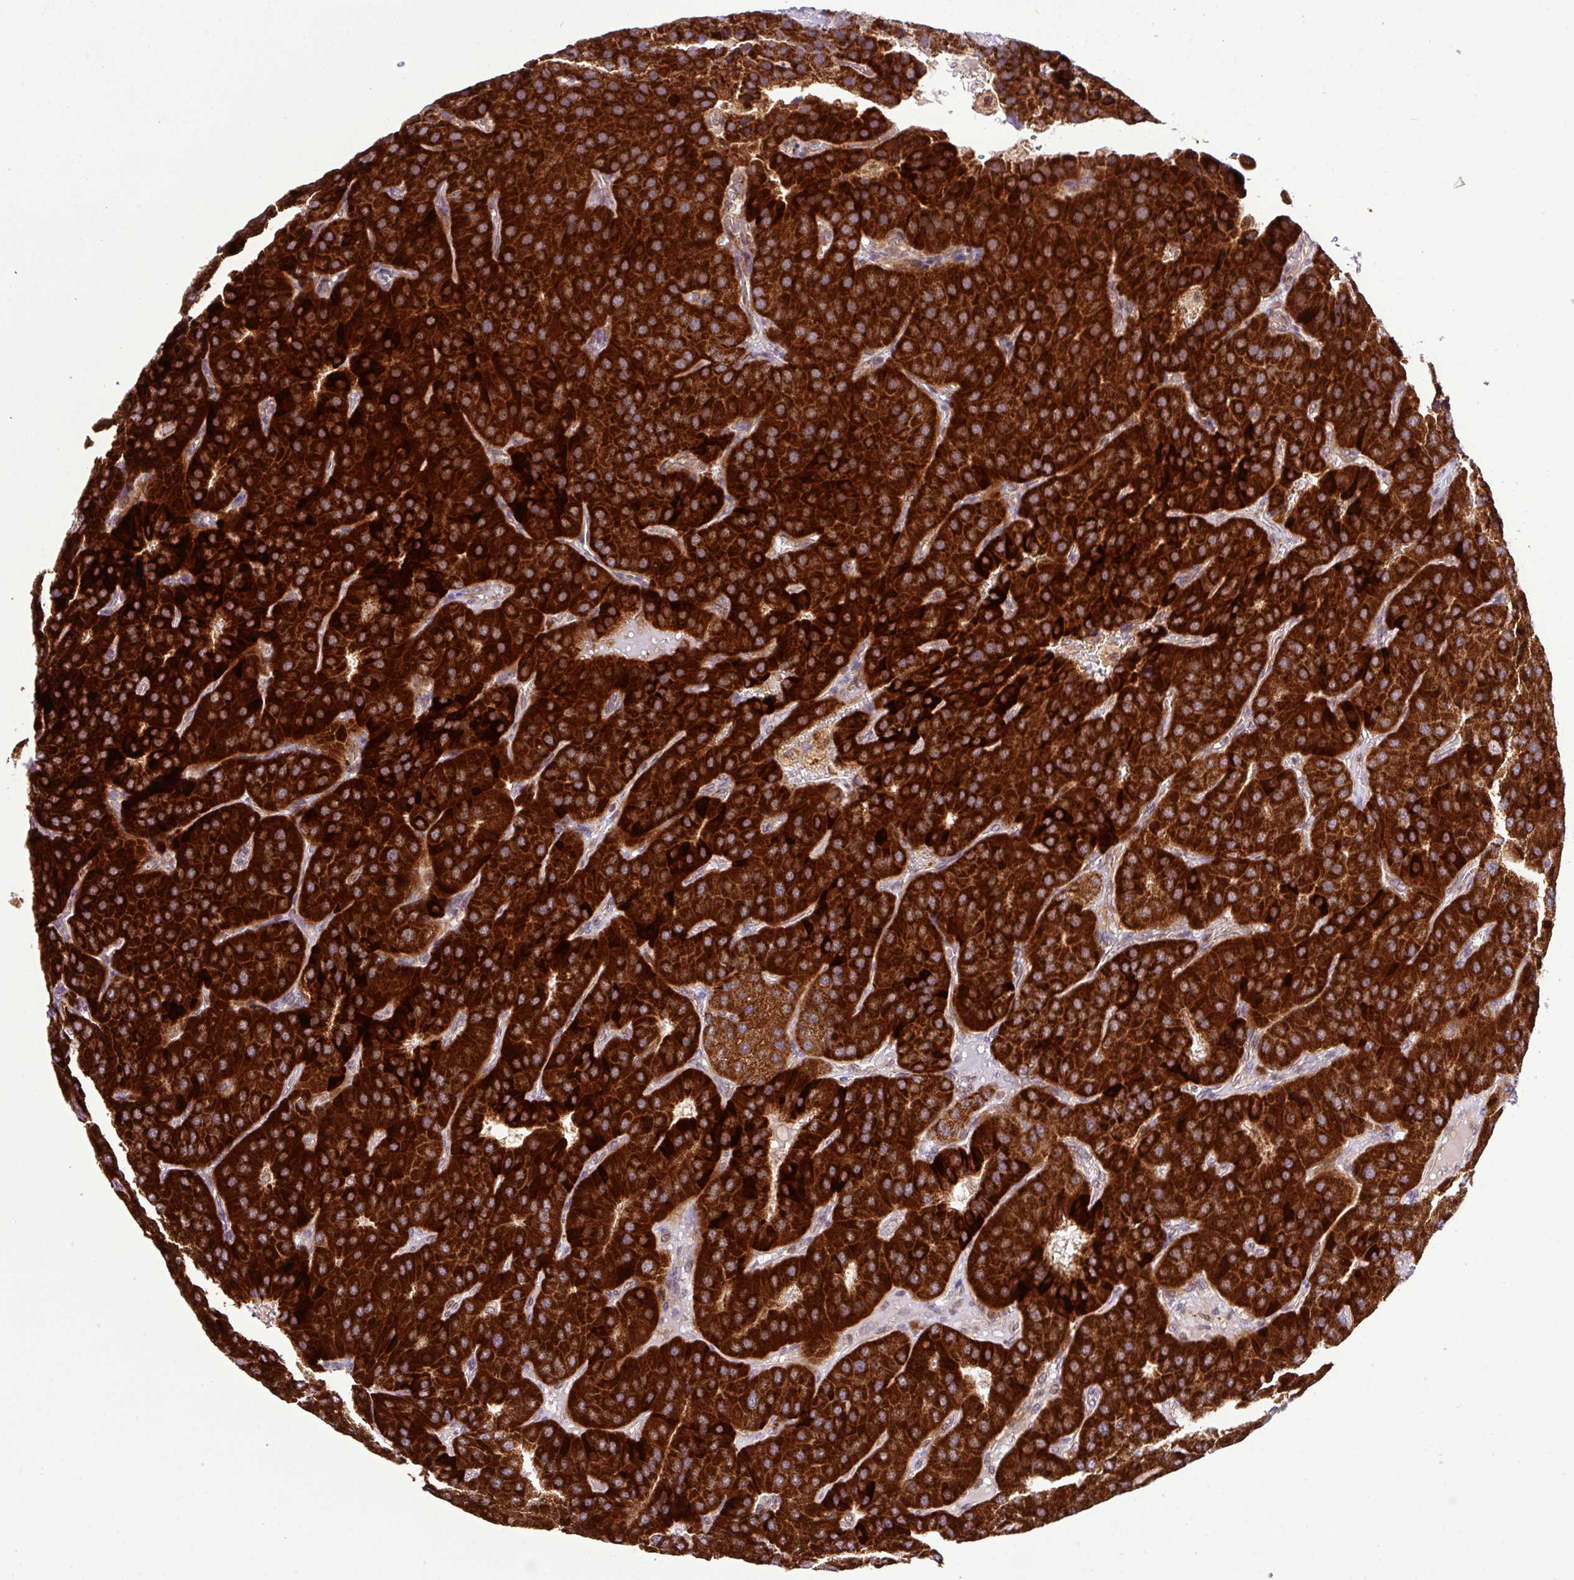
{"staining": {"intensity": "strong", "quantity": ">75%", "location": "cytoplasmic/membranous"}, "tissue": "parathyroid gland", "cell_type": "Glandular cells", "image_type": "normal", "snomed": [{"axis": "morphology", "description": "Normal tissue, NOS"}, {"axis": "morphology", "description": "Adenoma, NOS"}, {"axis": "topography", "description": "Parathyroid gland"}], "caption": "Immunohistochemical staining of normal parathyroid gland shows >75% levels of strong cytoplasmic/membranous protein positivity in approximately >75% of glandular cells.", "gene": "B3GNT9", "patient": {"sex": "female", "age": 86}}